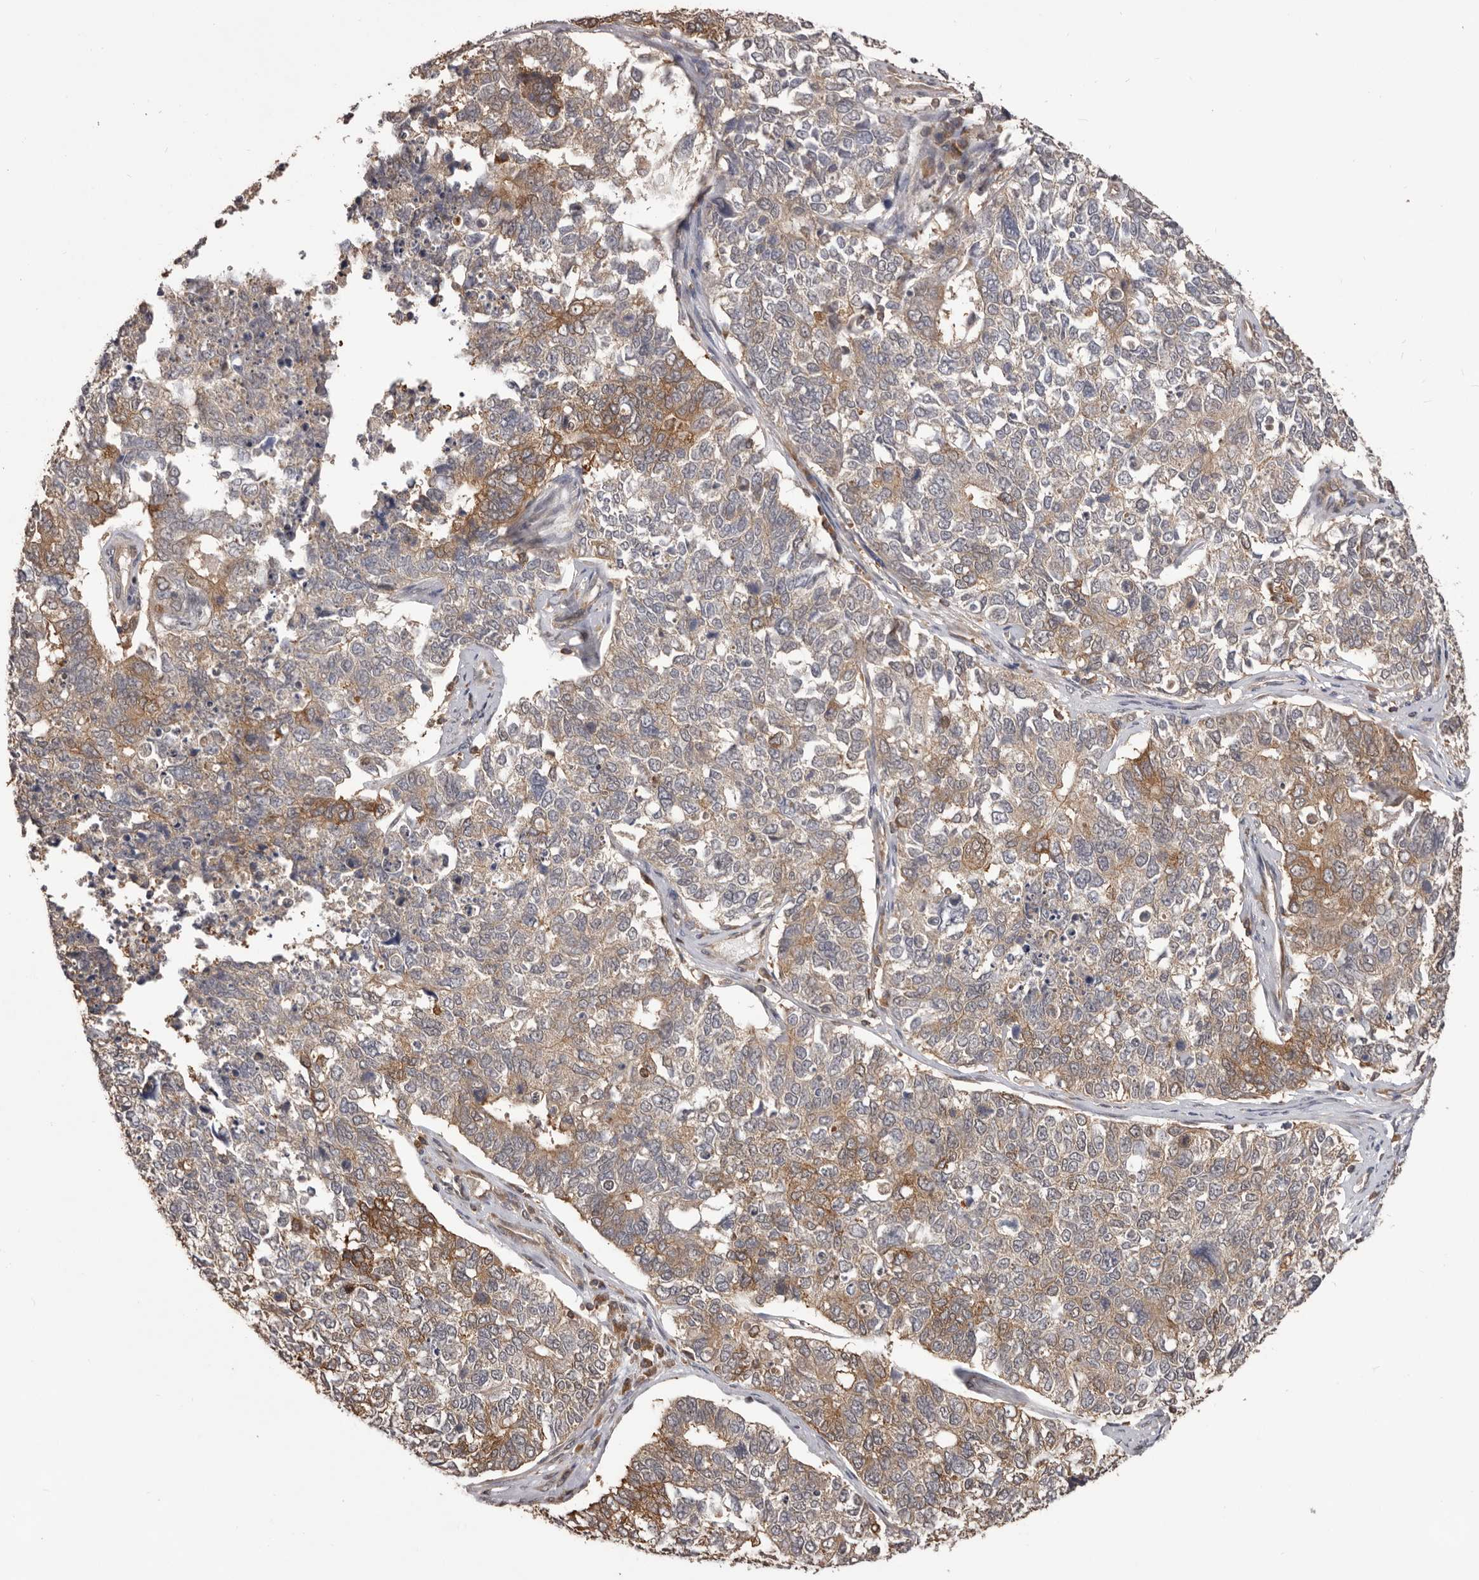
{"staining": {"intensity": "moderate", "quantity": "25%-75%", "location": "cytoplasmic/membranous"}, "tissue": "cervical cancer", "cell_type": "Tumor cells", "image_type": "cancer", "snomed": [{"axis": "morphology", "description": "Squamous cell carcinoma, NOS"}, {"axis": "topography", "description": "Cervix"}], "caption": "Cervical squamous cell carcinoma stained for a protein demonstrates moderate cytoplasmic/membranous positivity in tumor cells.", "gene": "HBS1L", "patient": {"sex": "female", "age": 63}}